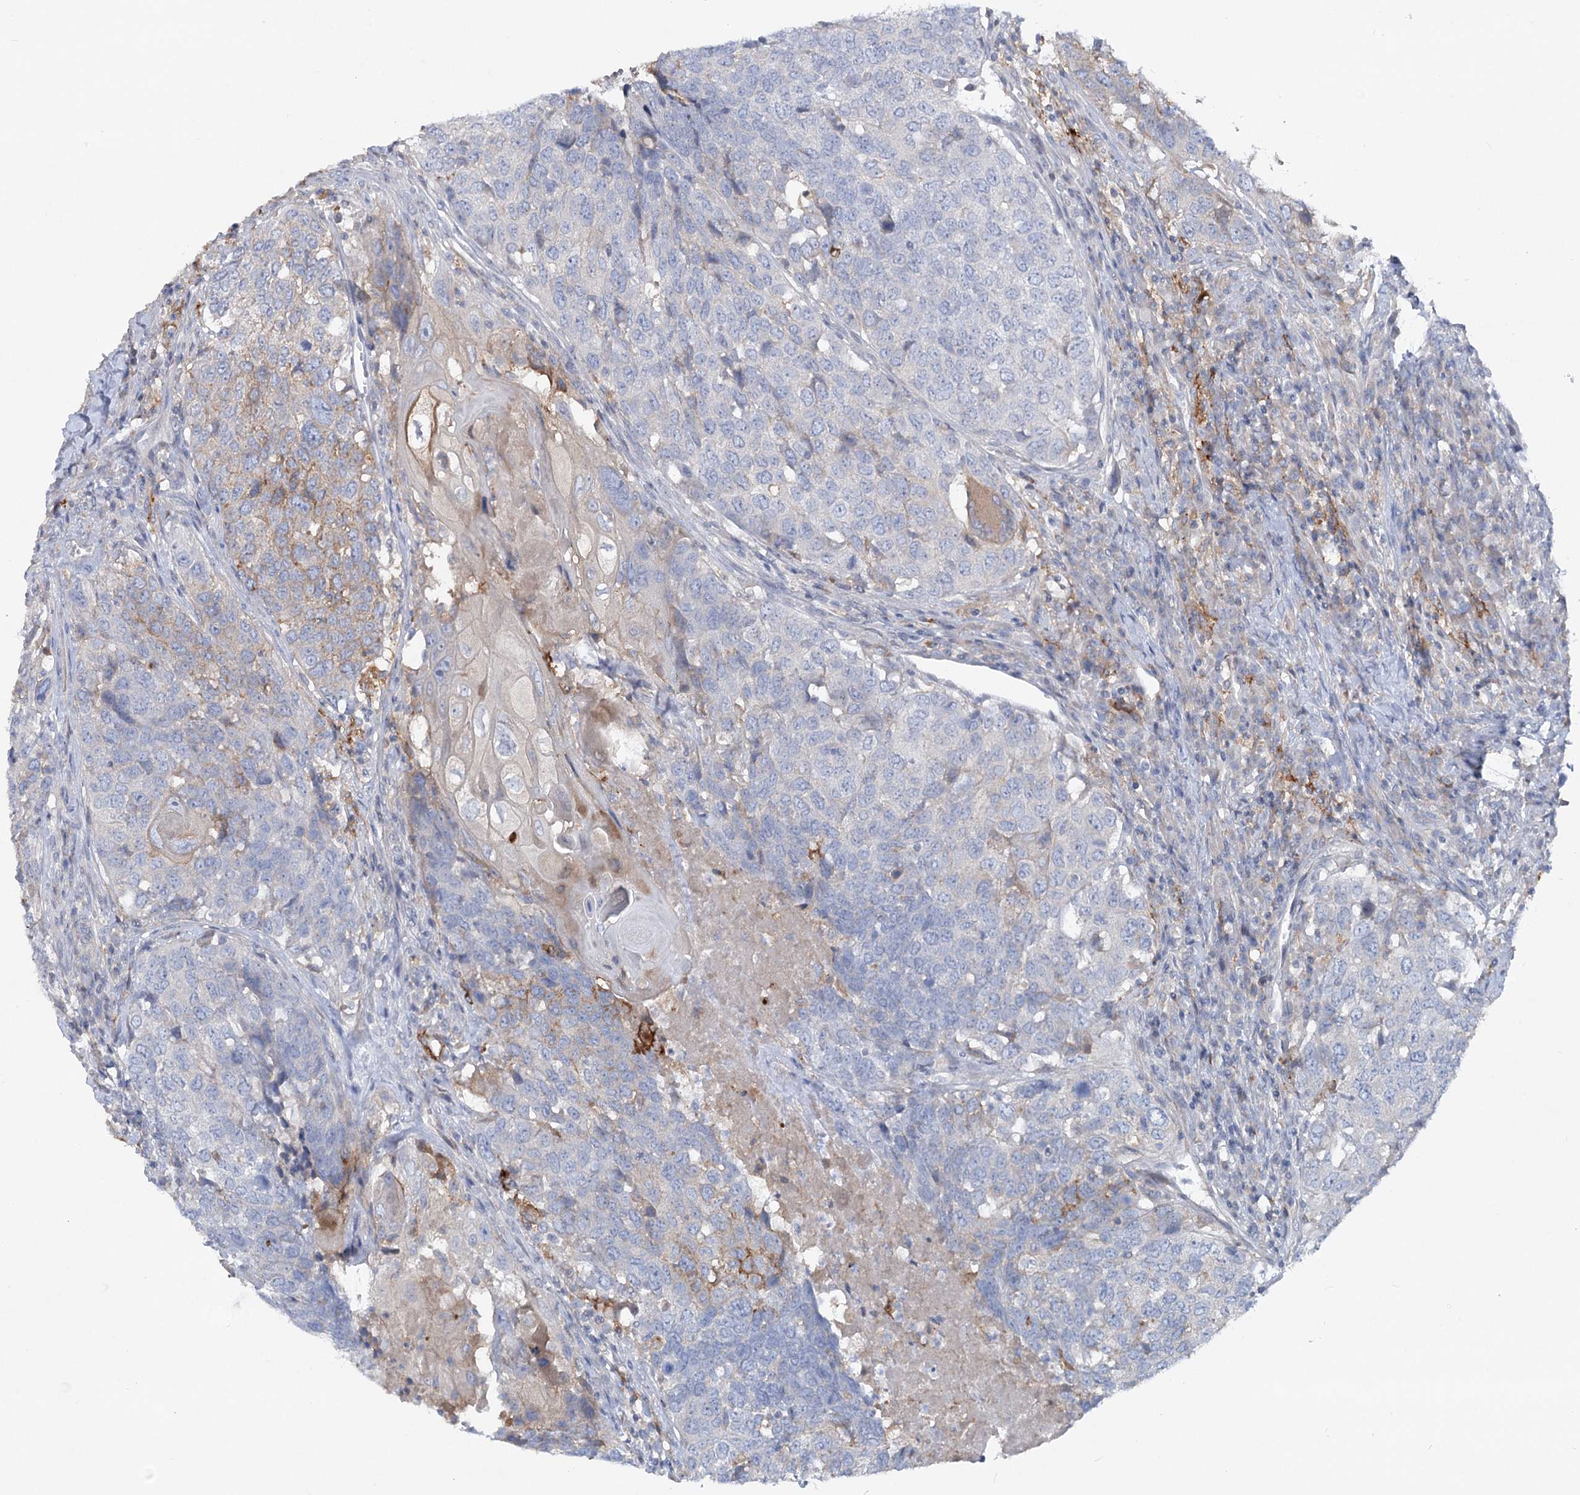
{"staining": {"intensity": "negative", "quantity": "none", "location": "none"}, "tissue": "head and neck cancer", "cell_type": "Tumor cells", "image_type": "cancer", "snomed": [{"axis": "morphology", "description": "Squamous cell carcinoma, NOS"}, {"axis": "topography", "description": "Head-Neck"}], "caption": "Tumor cells show no significant positivity in head and neck squamous cell carcinoma.", "gene": "SCN11A", "patient": {"sex": "male", "age": 66}}